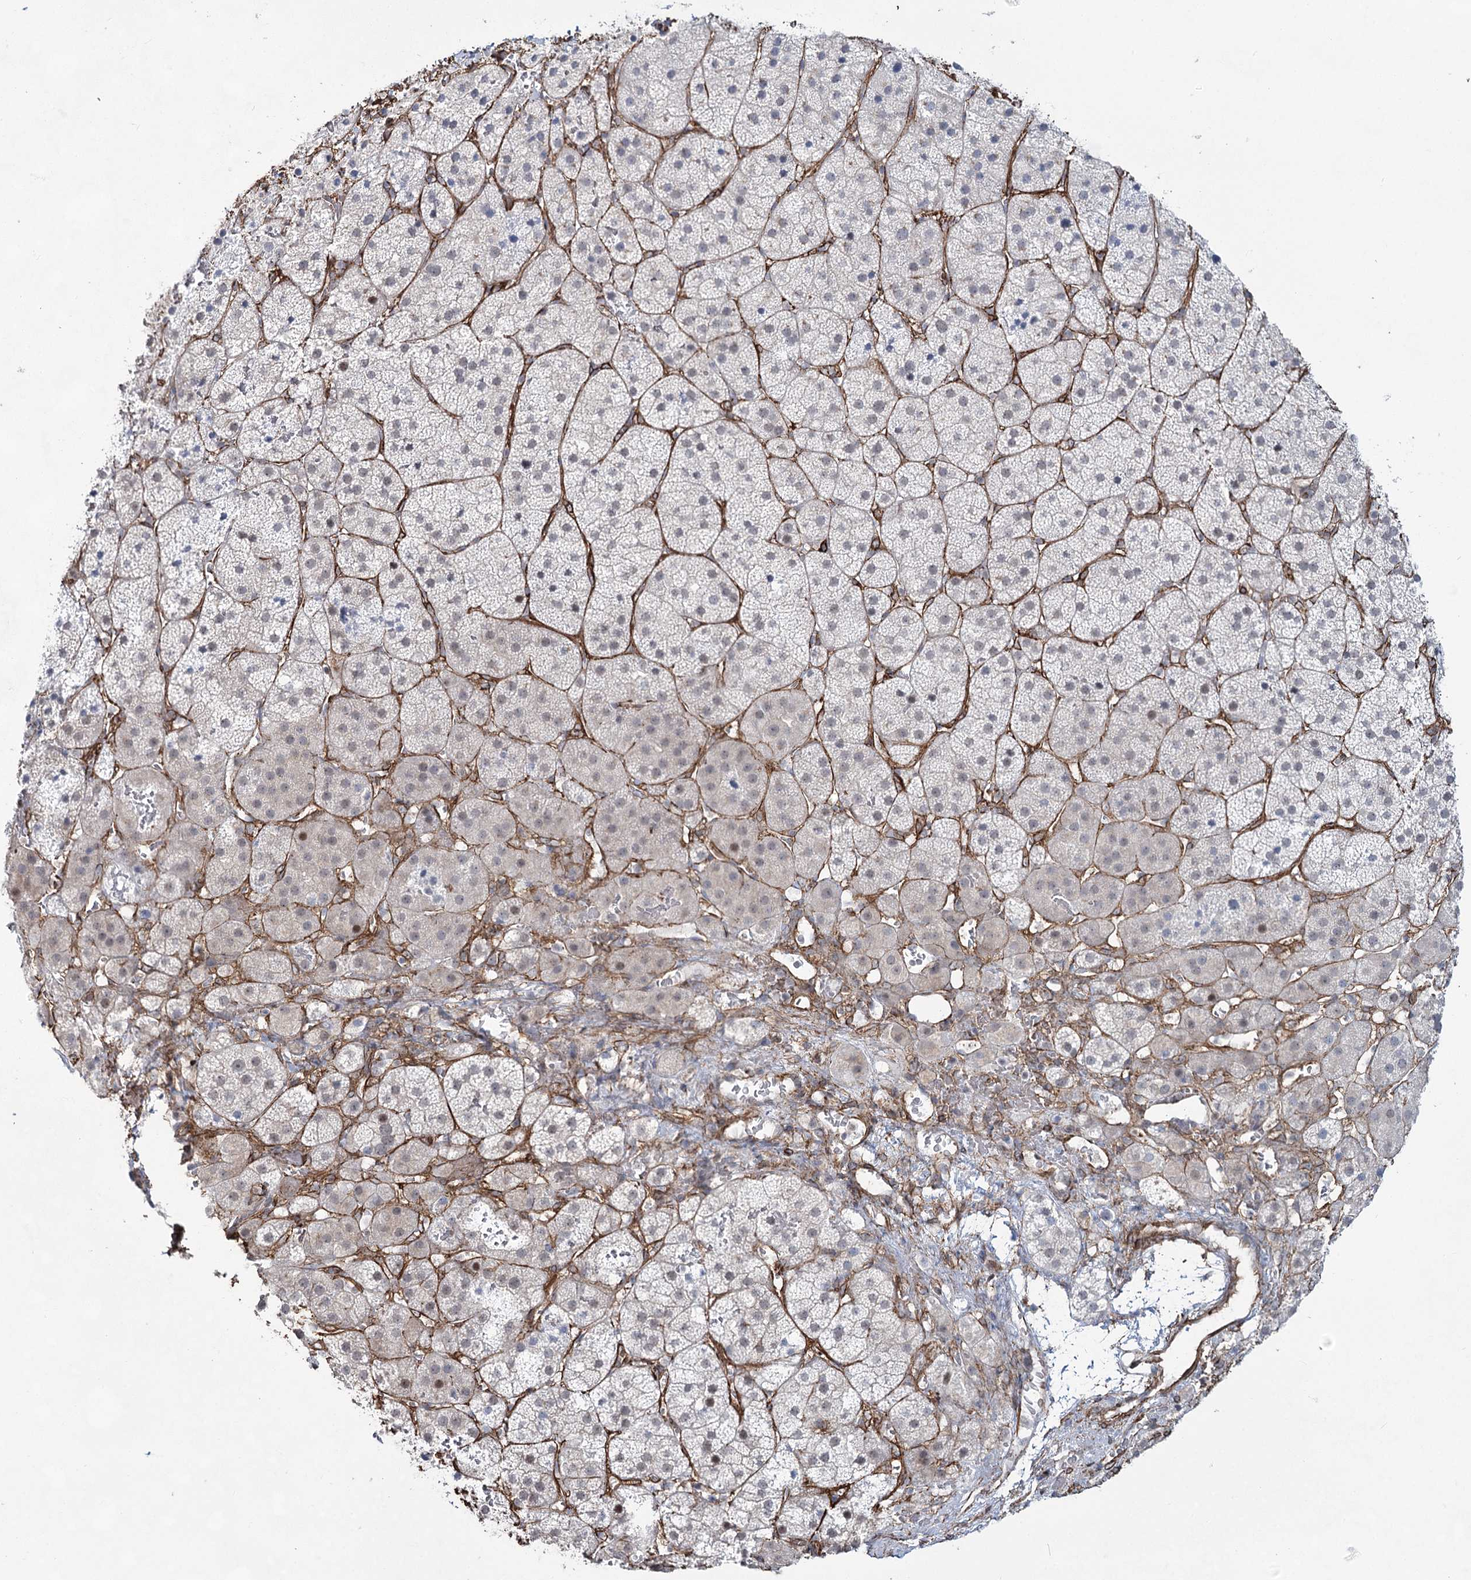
{"staining": {"intensity": "negative", "quantity": "none", "location": "none"}, "tissue": "adrenal gland", "cell_type": "Glandular cells", "image_type": "normal", "snomed": [{"axis": "morphology", "description": "Normal tissue, NOS"}, {"axis": "topography", "description": "Adrenal gland"}], "caption": "A high-resolution histopathology image shows IHC staining of normal adrenal gland, which shows no significant expression in glandular cells. (Brightfield microscopy of DAB (3,3'-diaminobenzidine) immunohistochemistry at high magnification).", "gene": "CWF19L1", "patient": {"sex": "female", "age": 44}}